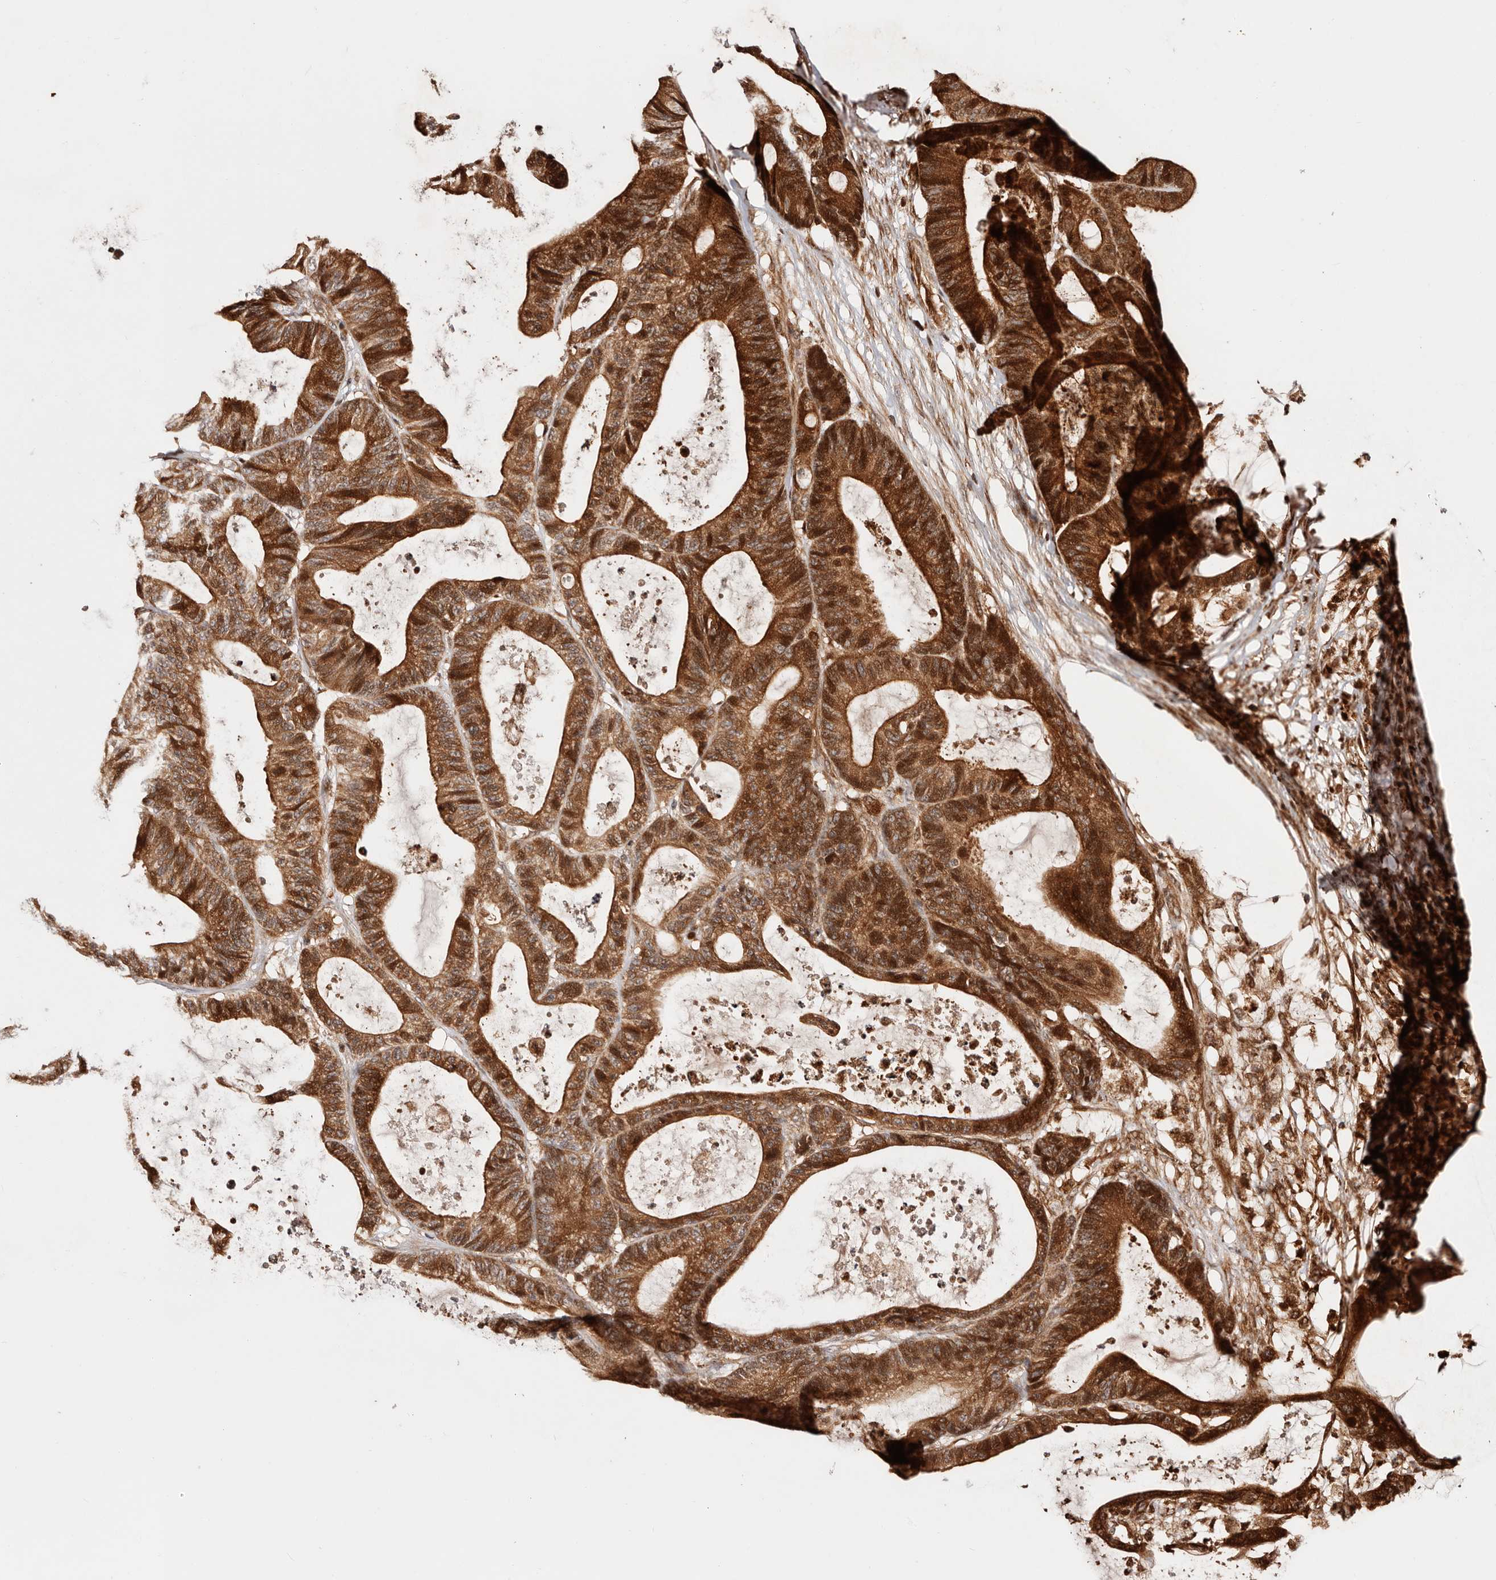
{"staining": {"intensity": "strong", "quantity": ">75%", "location": "cytoplasmic/membranous,nuclear"}, "tissue": "colorectal cancer", "cell_type": "Tumor cells", "image_type": "cancer", "snomed": [{"axis": "morphology", "description": "Adenocarcinoma, NOS"}, {"axis": "topography", "description": "Colon"}], "caption": "Human adenocarcinoma (colorectal) stained with a protein marker displays strong staining in tumor cells.", "gene": "PTPN22", "patient": {"sex": "female", "age": 84}}